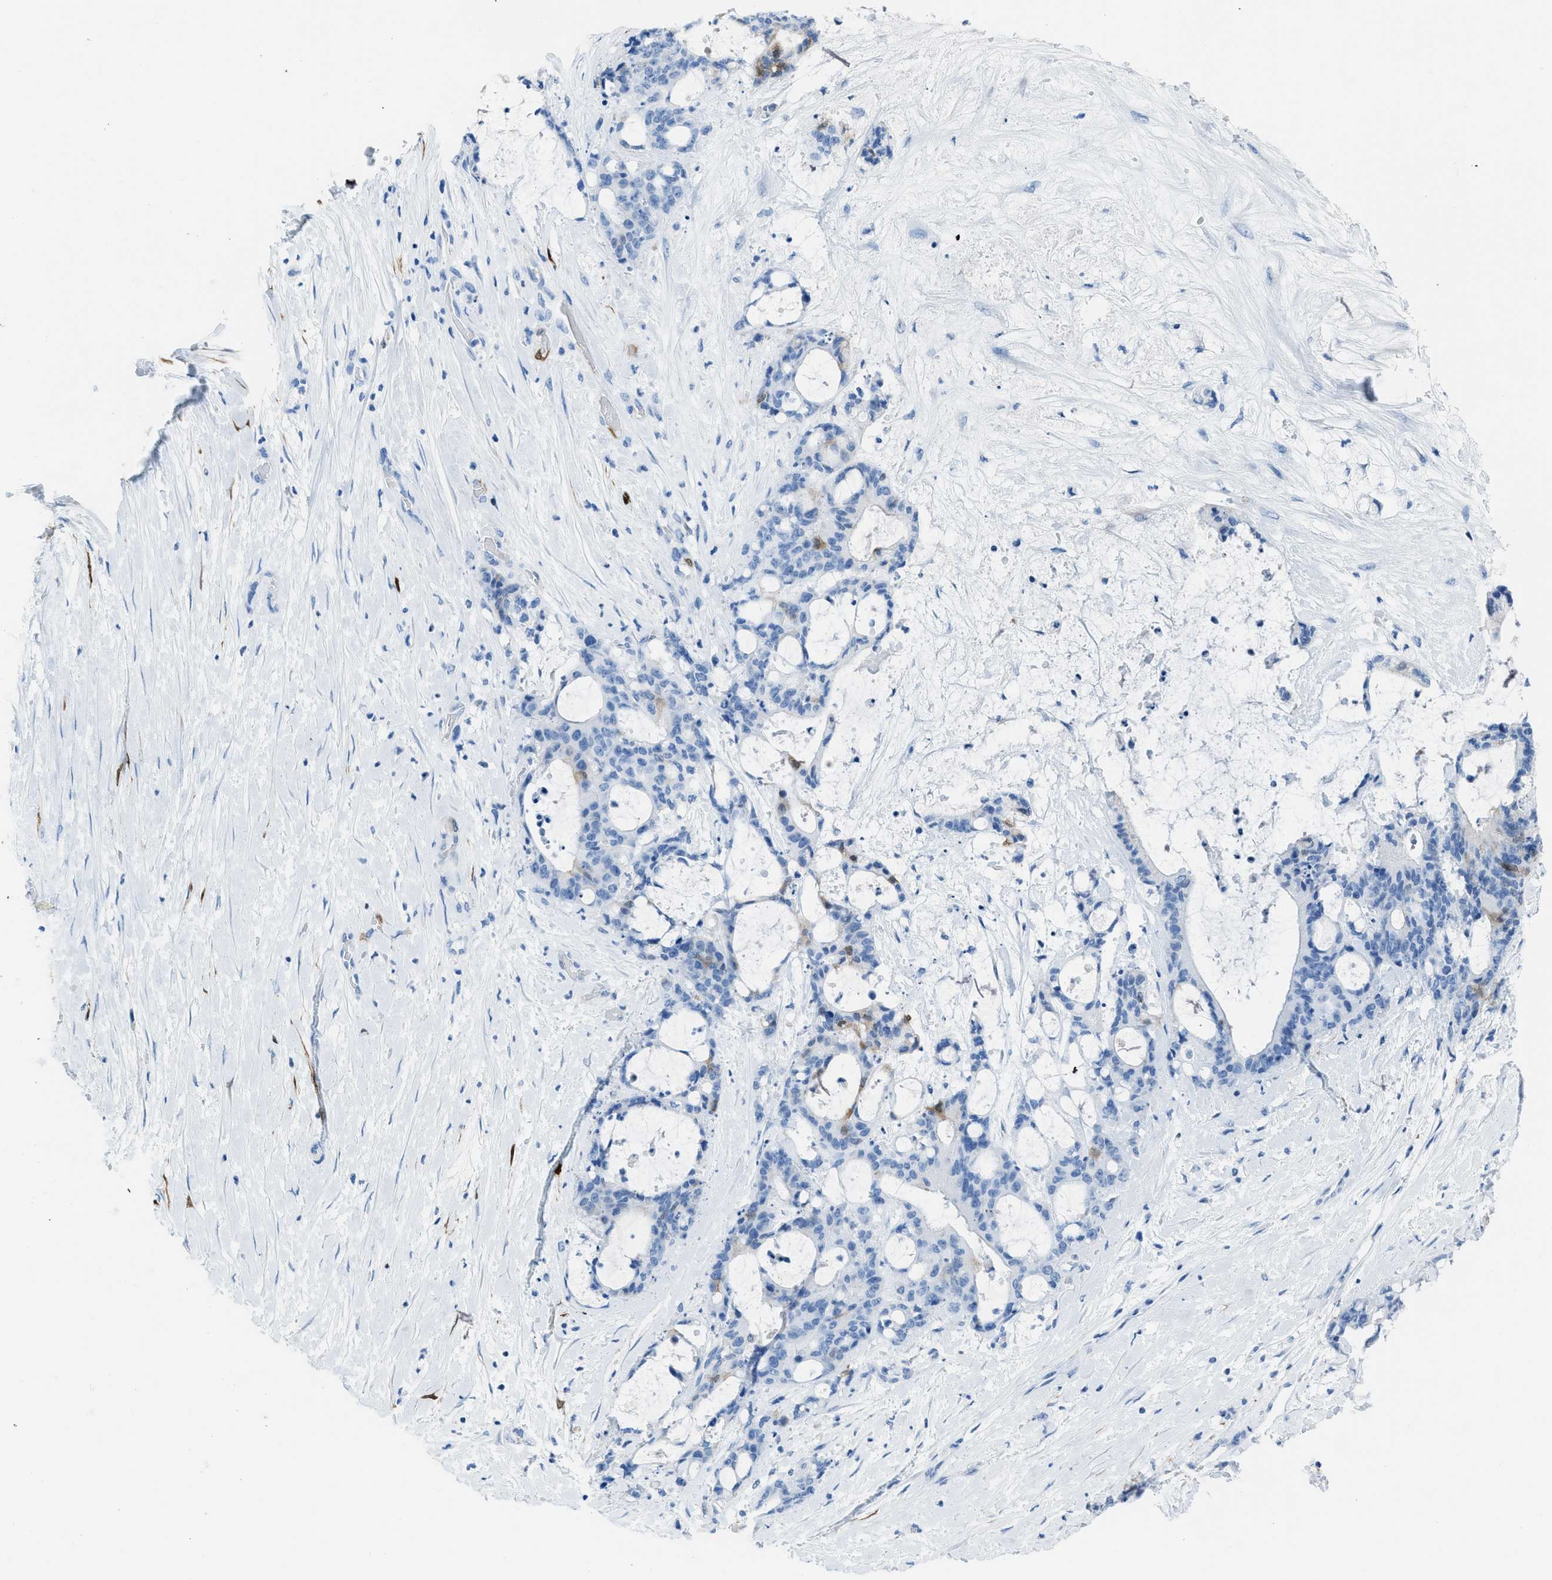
{"staining": {"intensity": "moderate", "quantity": "<25%", "location": "cytoplasmic/membranous,nuclear"}, "tissue": "liver cancer", "cell_type": "Tumor cells", "image_type": "cancer", "snomed": [{"axis": "morphology", "description": "Cholangiocarcinoma"}, {"axis": "topography", "description": "Liver"}], "caption": "This is an image of immunohistochemistry staining of liver cholangiocarcinoma, which shows moderate positivity in the cytoplasmic/membranous and nuclear of tumor cells.", "gene": "CDKN2A", "patient": {"sex": "female", "age": 73}}